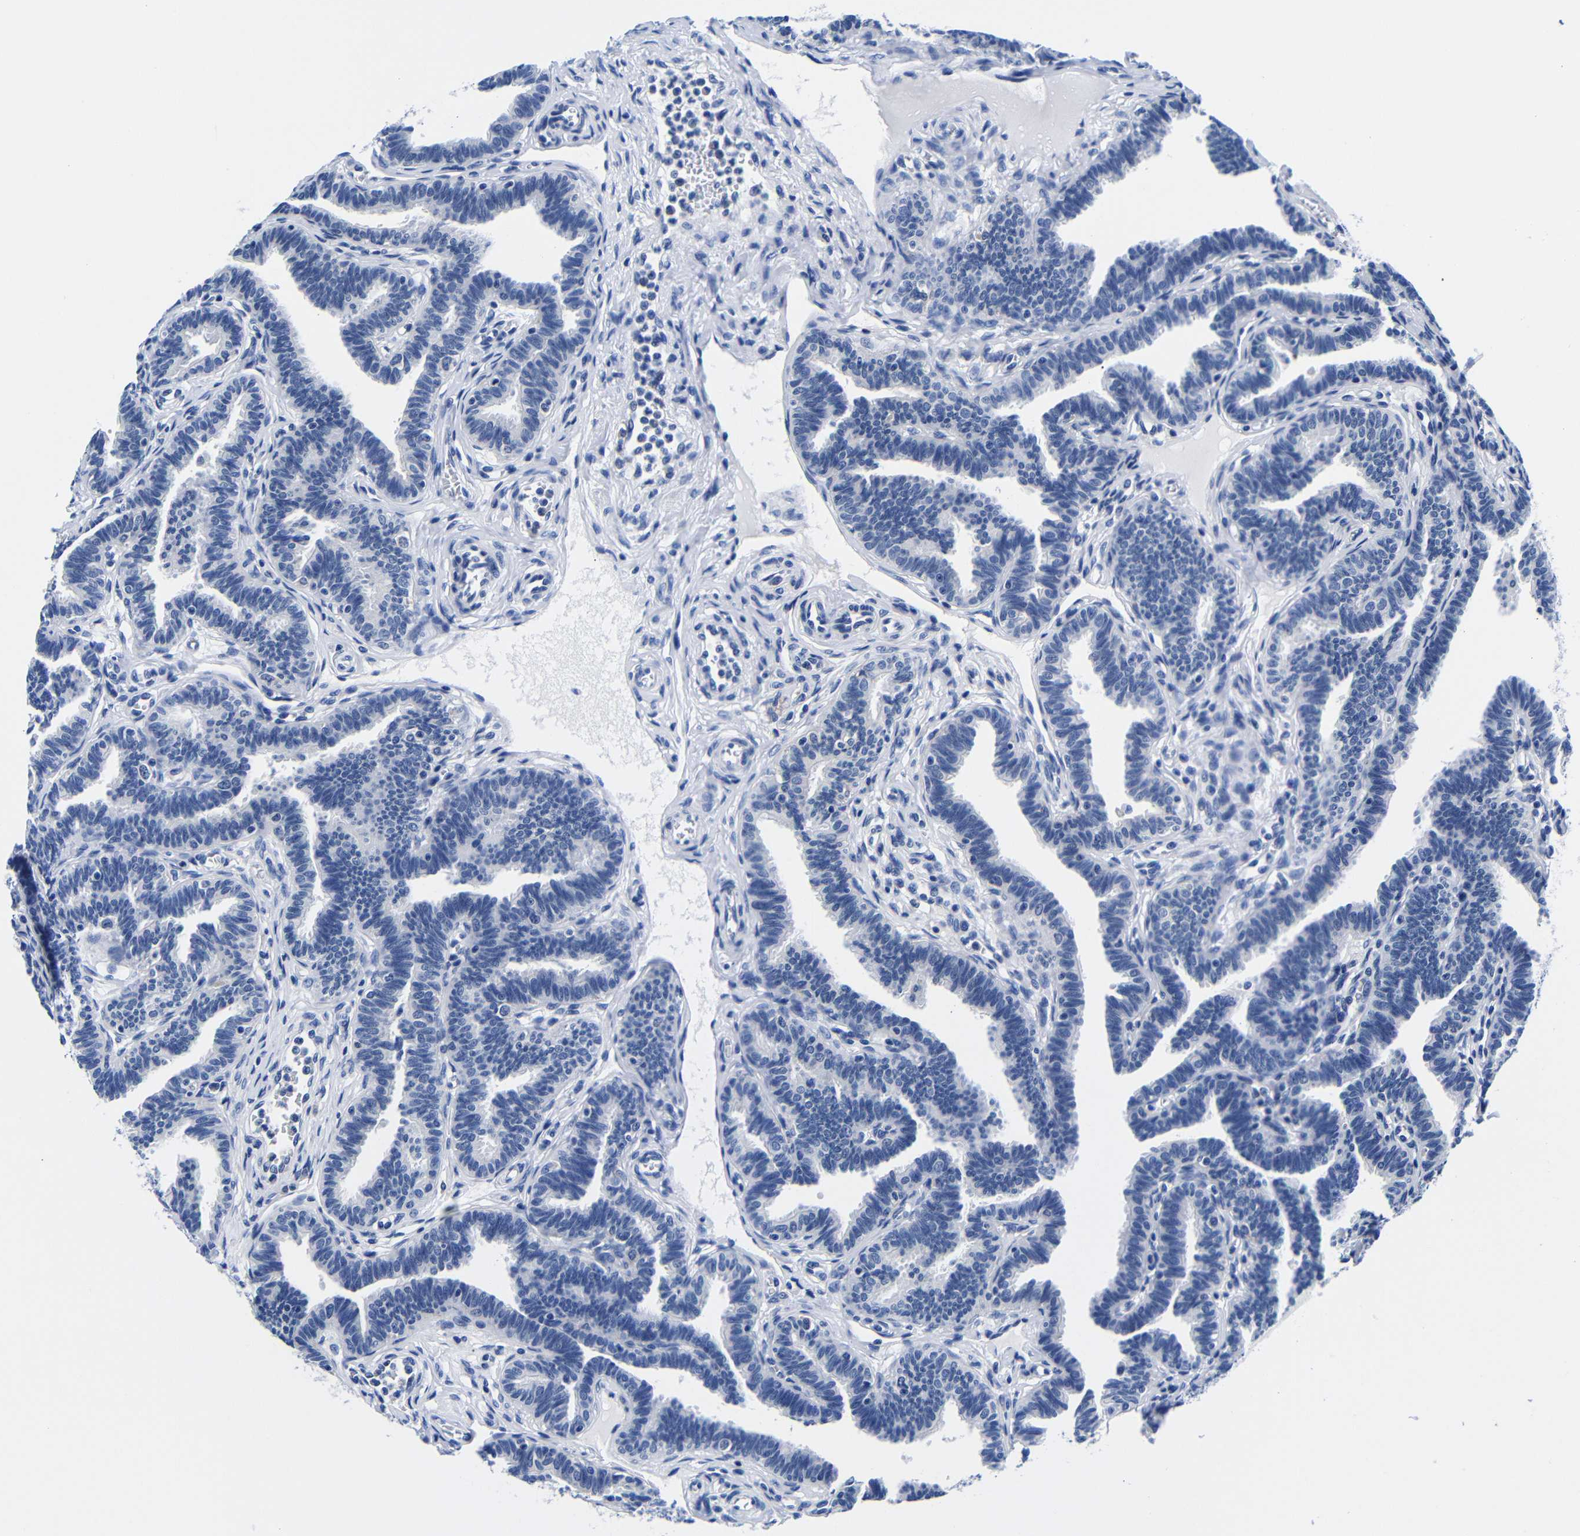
{"staining": {"intensity": "negative", "quantity": "none", "location": "none"}, "tissue": "fallopian tube", "cell_type": "Glandular cells", "image_type": "normal", "snomed": [{"axis": "morphology", "description": "Normal tissue, NOS"}, {"axis": "topography", "description": "Fallopian tube"}, {"axis": "topography", "description": "Ovary"}], "caption": "Fallopian tube was stained to show a protein in brown. There is no significant staining in glandular cells. (DAB IHC with hematoxylin counter stain).", "gene": "CLEC4G", "patient": {"sex": "female", "age": 23}}